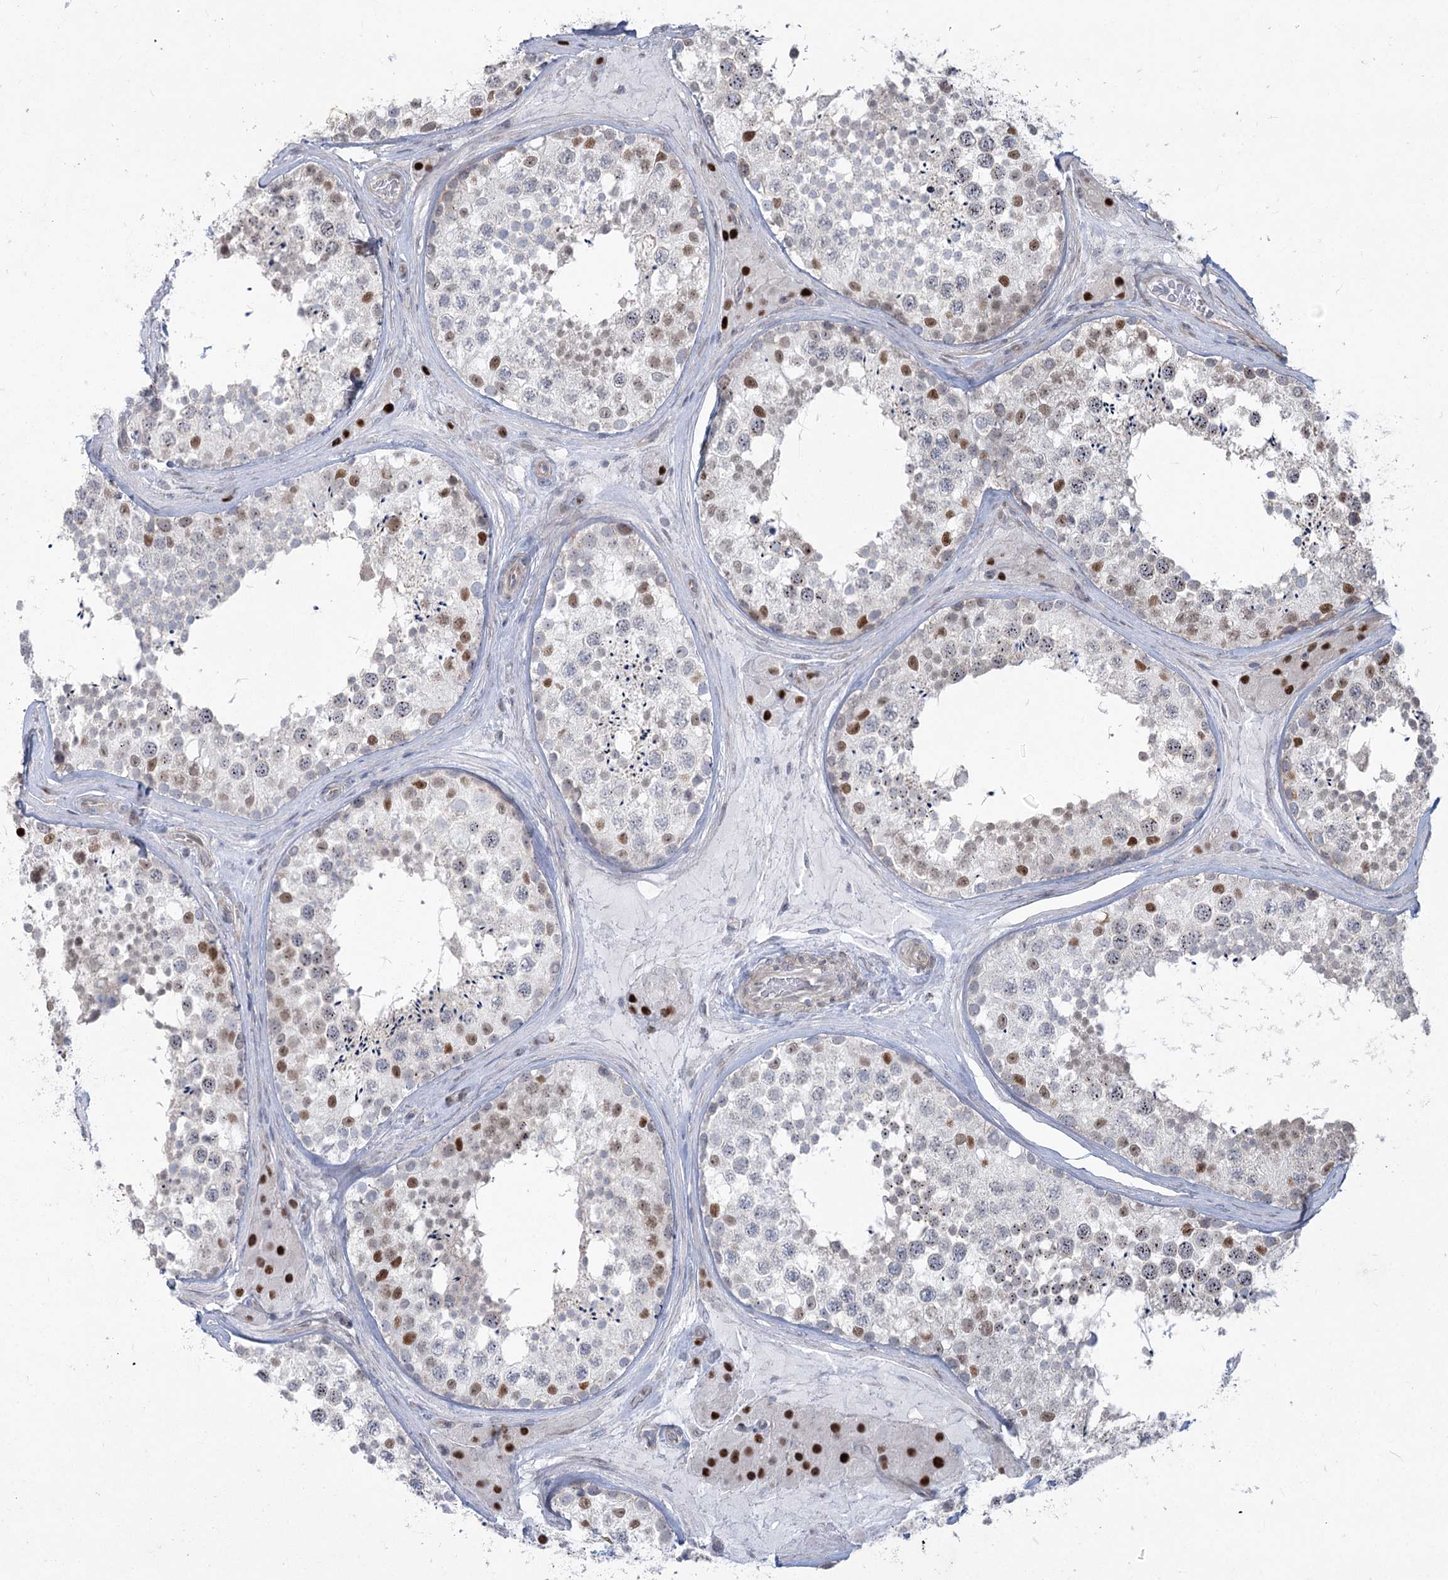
{"staining": {"intensity": "moderate", "quantity": "<25%", "location": "nuclear"}, "tissue": "testis", "cell_type": "Cells in seminiferous ducts", "image_type": "normal", "snomed": [{"axis": "morphology", "description": "Normal tissue, NOS"}, {"axis": "topography", "description": "Testis"}], "caption": "Immunohistochemistry (DAB (3,3'-diaminobenzidine)) staining of normal testis shows moderate nuclear protein staining in approximately <25% of cells in seminiferous ducts.", "gene": "ABITRAM", "patient": {"sex": "male", "age": 46}}